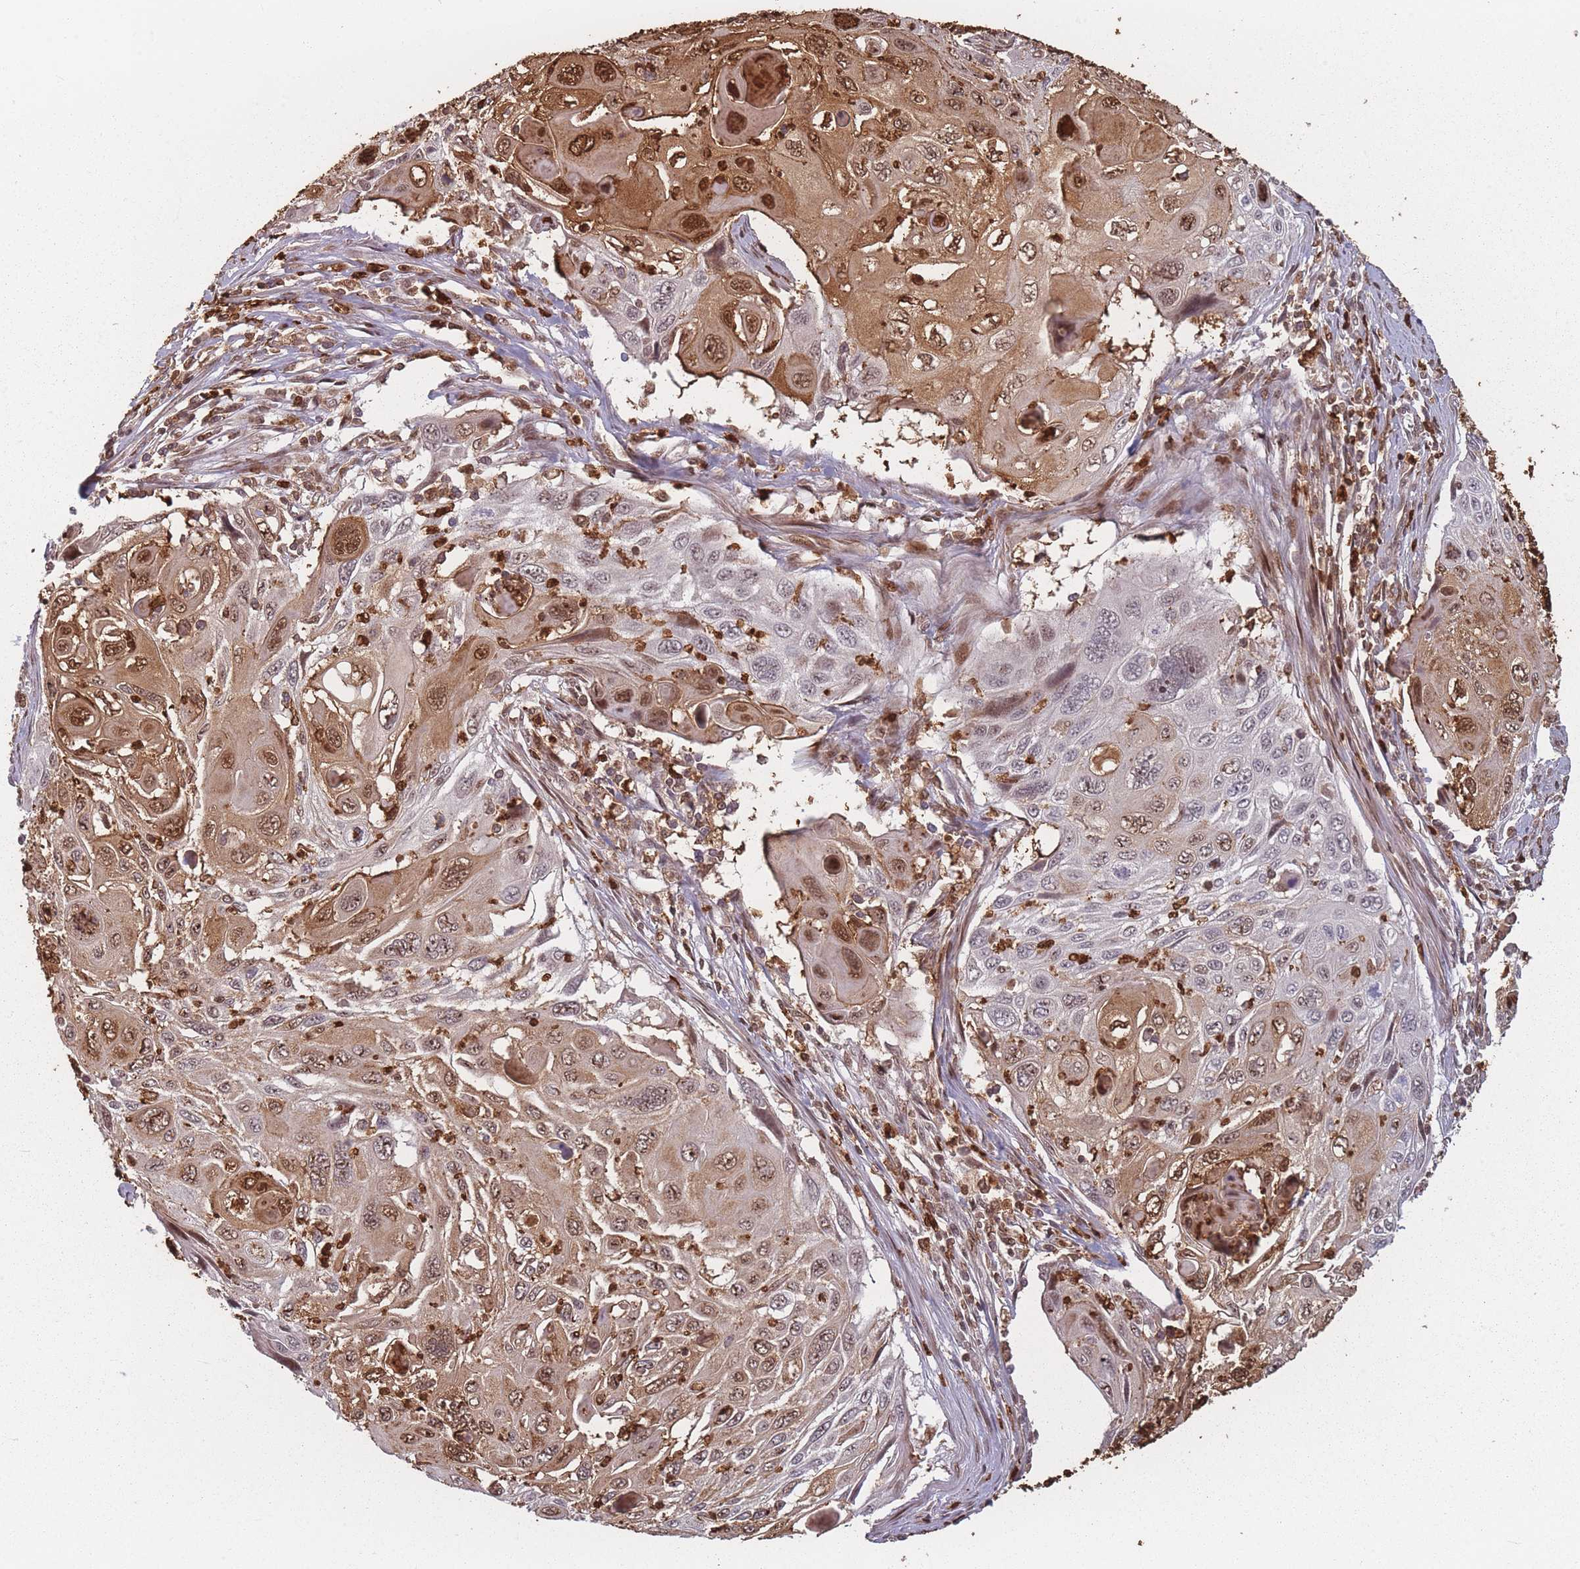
{"staining": {"intensity": "moderate", "quantity": ">75%", "location": "nuclear"}, "tissue": "cervical cancer", "cell_type": "Tumor cells", "image_type": "cancer", "snomed": [{"axis": "morphology", "description": "Squamous cell carcinoma, NOS"}, {"axis": "topography", "description": "Cervix"}], "caption": "Immunohistochemistry image of cervical squamous cell carcinoma stained for a protein (brown), which reveals medium levels of moderate nuclear positivity in approximately >75% of tumor cells.", "gene": "WDR55", "patient": {"sex": "female", "age": 70}}